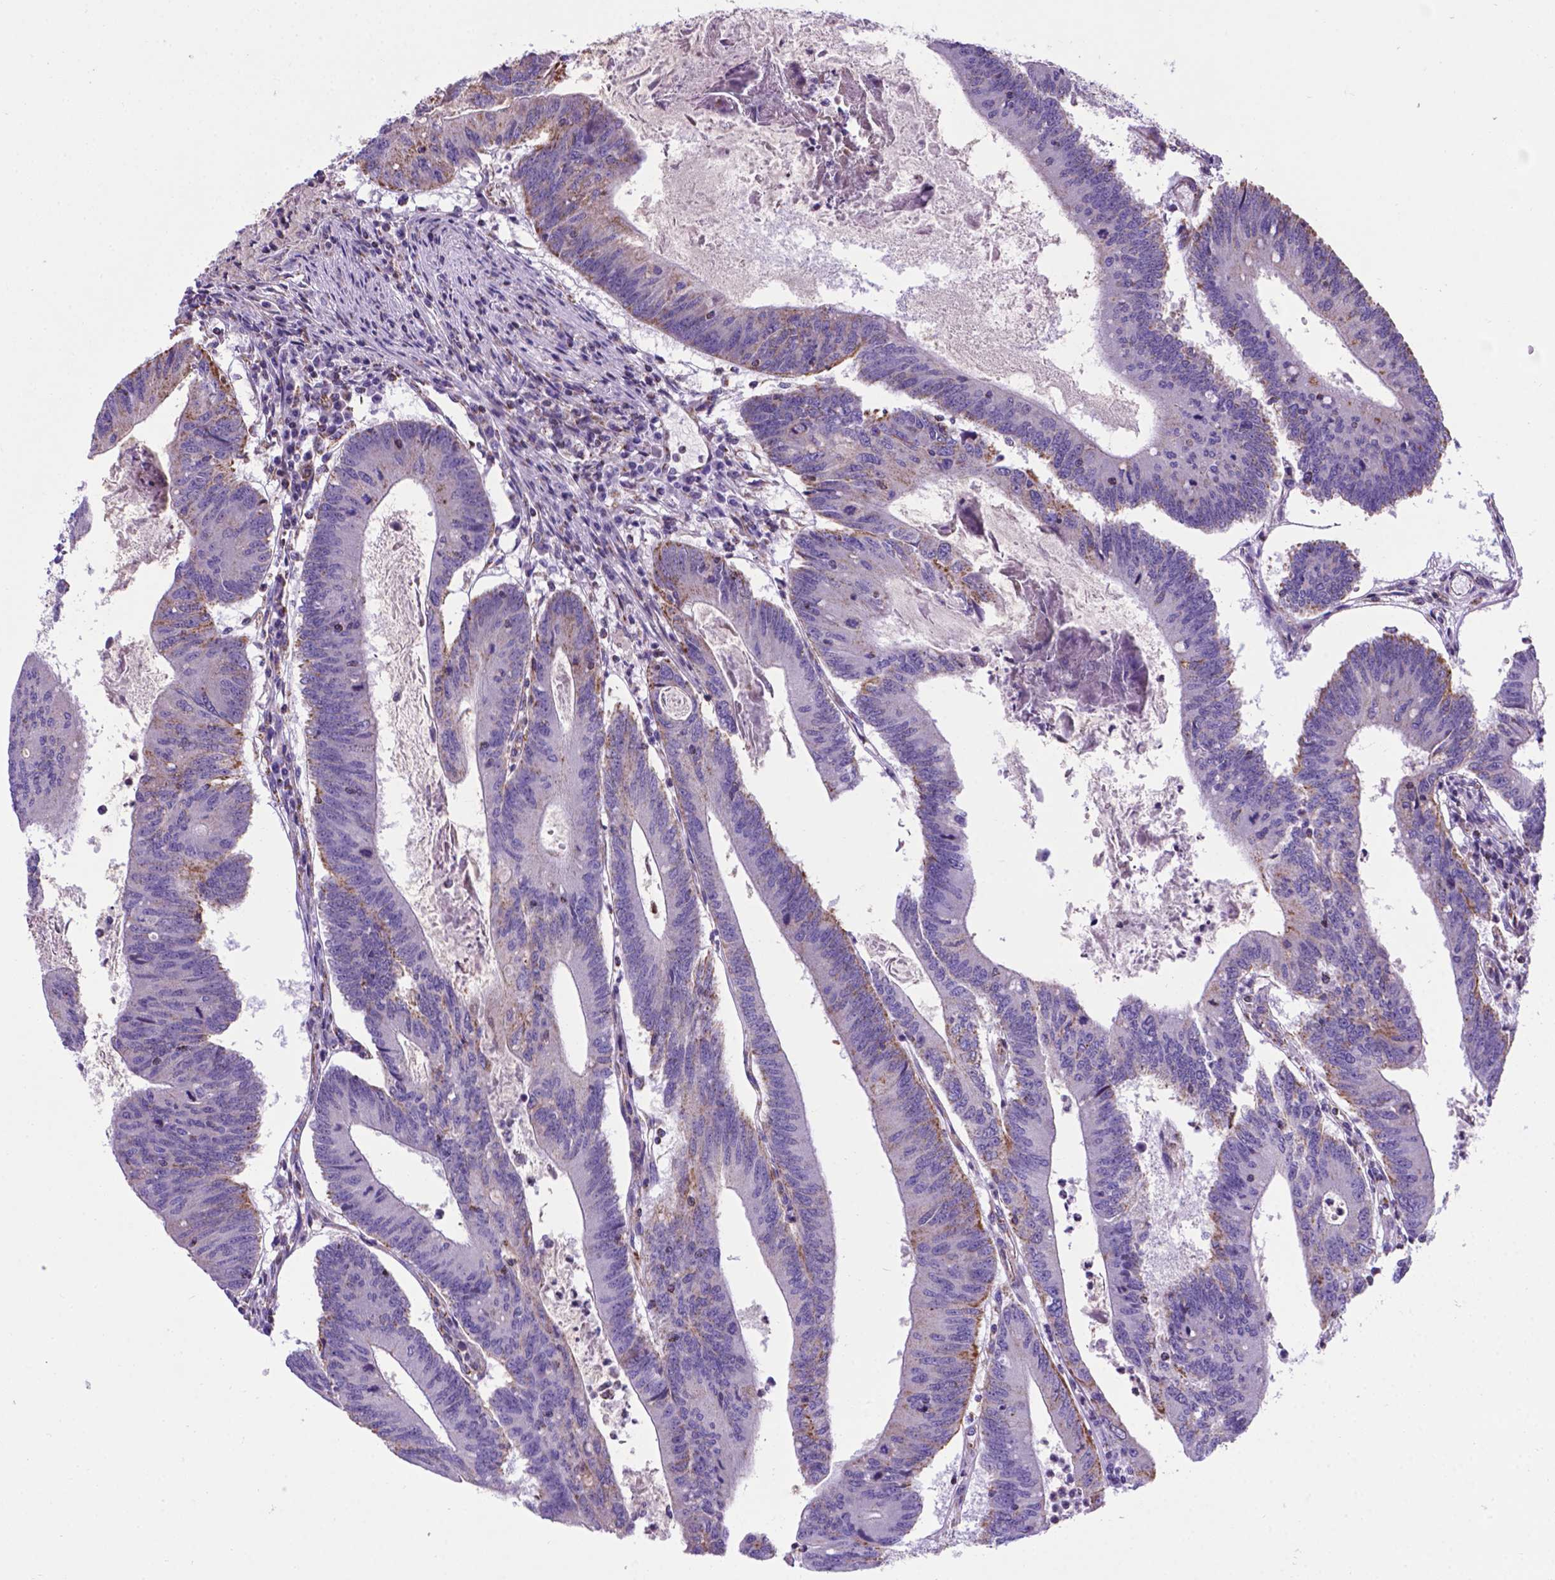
{"staining": {"intensity": "moderate", "quantity": "<25%", "location": "cytoplasmic/membranous"}, "tissue": "colorectal cancer", "cell_type": "Tumor cells", "image_type": "cancer", "snomed": [{"axis": "morphology", "description": "Adenocarcinoma, NOS"}, {"axis": "topography", "description": "Colon"}], "caption": "This histopathology image reveals IHC staining of human colorectal adenocarcinoma, with low moderate cytoplasmic/membranous expression in about <25% of tumor cells.", "gene": "POU3F3", "patient": {"sex": "female", "age": 70}}